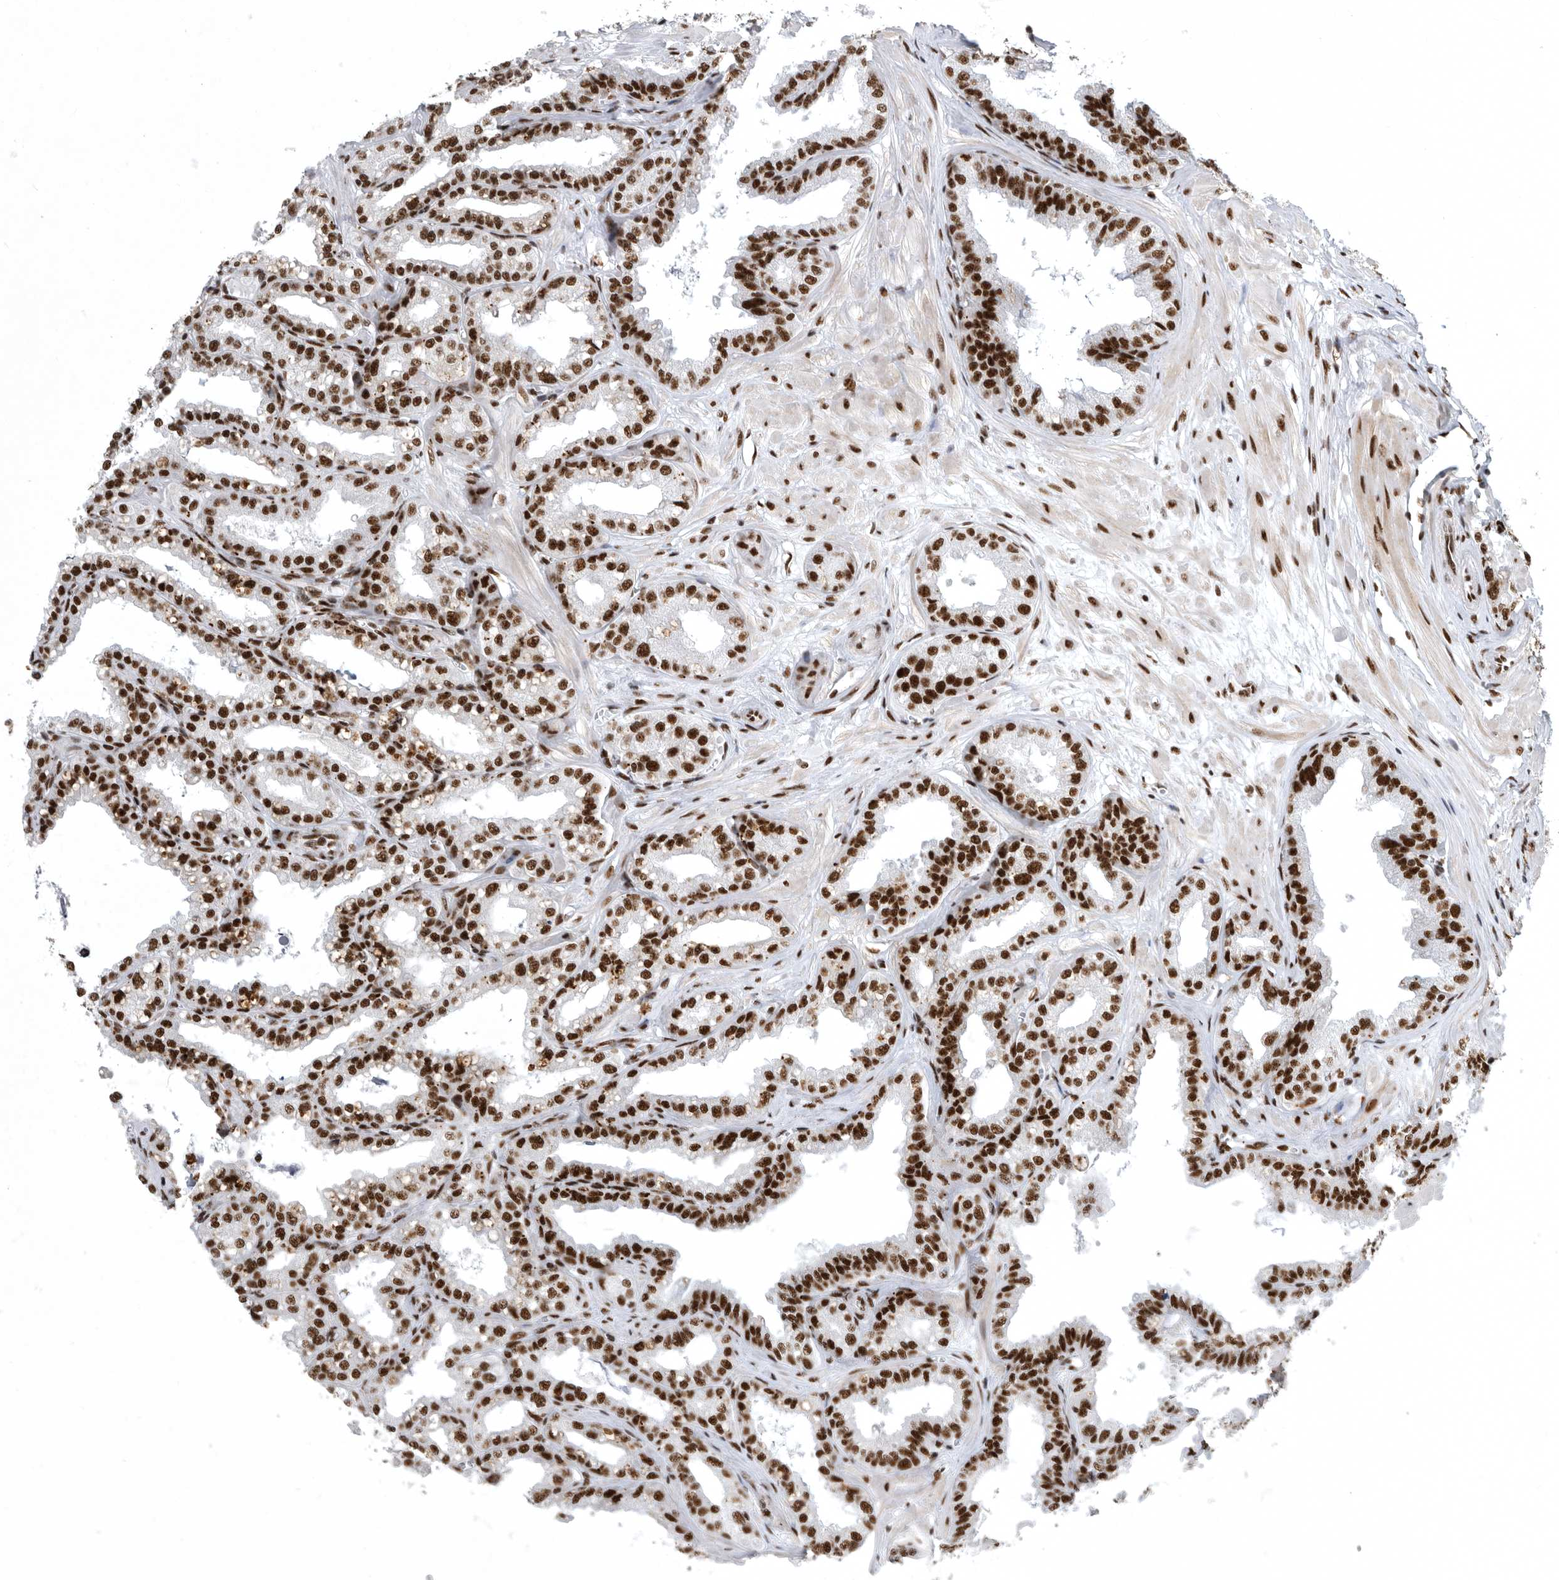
{"staining": {"intensity": "strong", "quantity": ">75%", "location": "nuclear"}, "tissue": "seminal vesicle", "cell_type": "Glandular cells", "image_type": "normal", "snomed": [{"axis": "morphology", "description": "Normal tissue, NOS"}, {"axis": "topography", "description": "Prostate"}, {"axis": "topography", "description": "Seminal veicle"}], "caption": "About >75% of glandular cells in normal seminal vesicle exhibit strong nuclear protein expression as visualized by brown immunohistochemical staining.", "gene": "BCLAF1", "patient": {"sex": "male", "age": 51}}